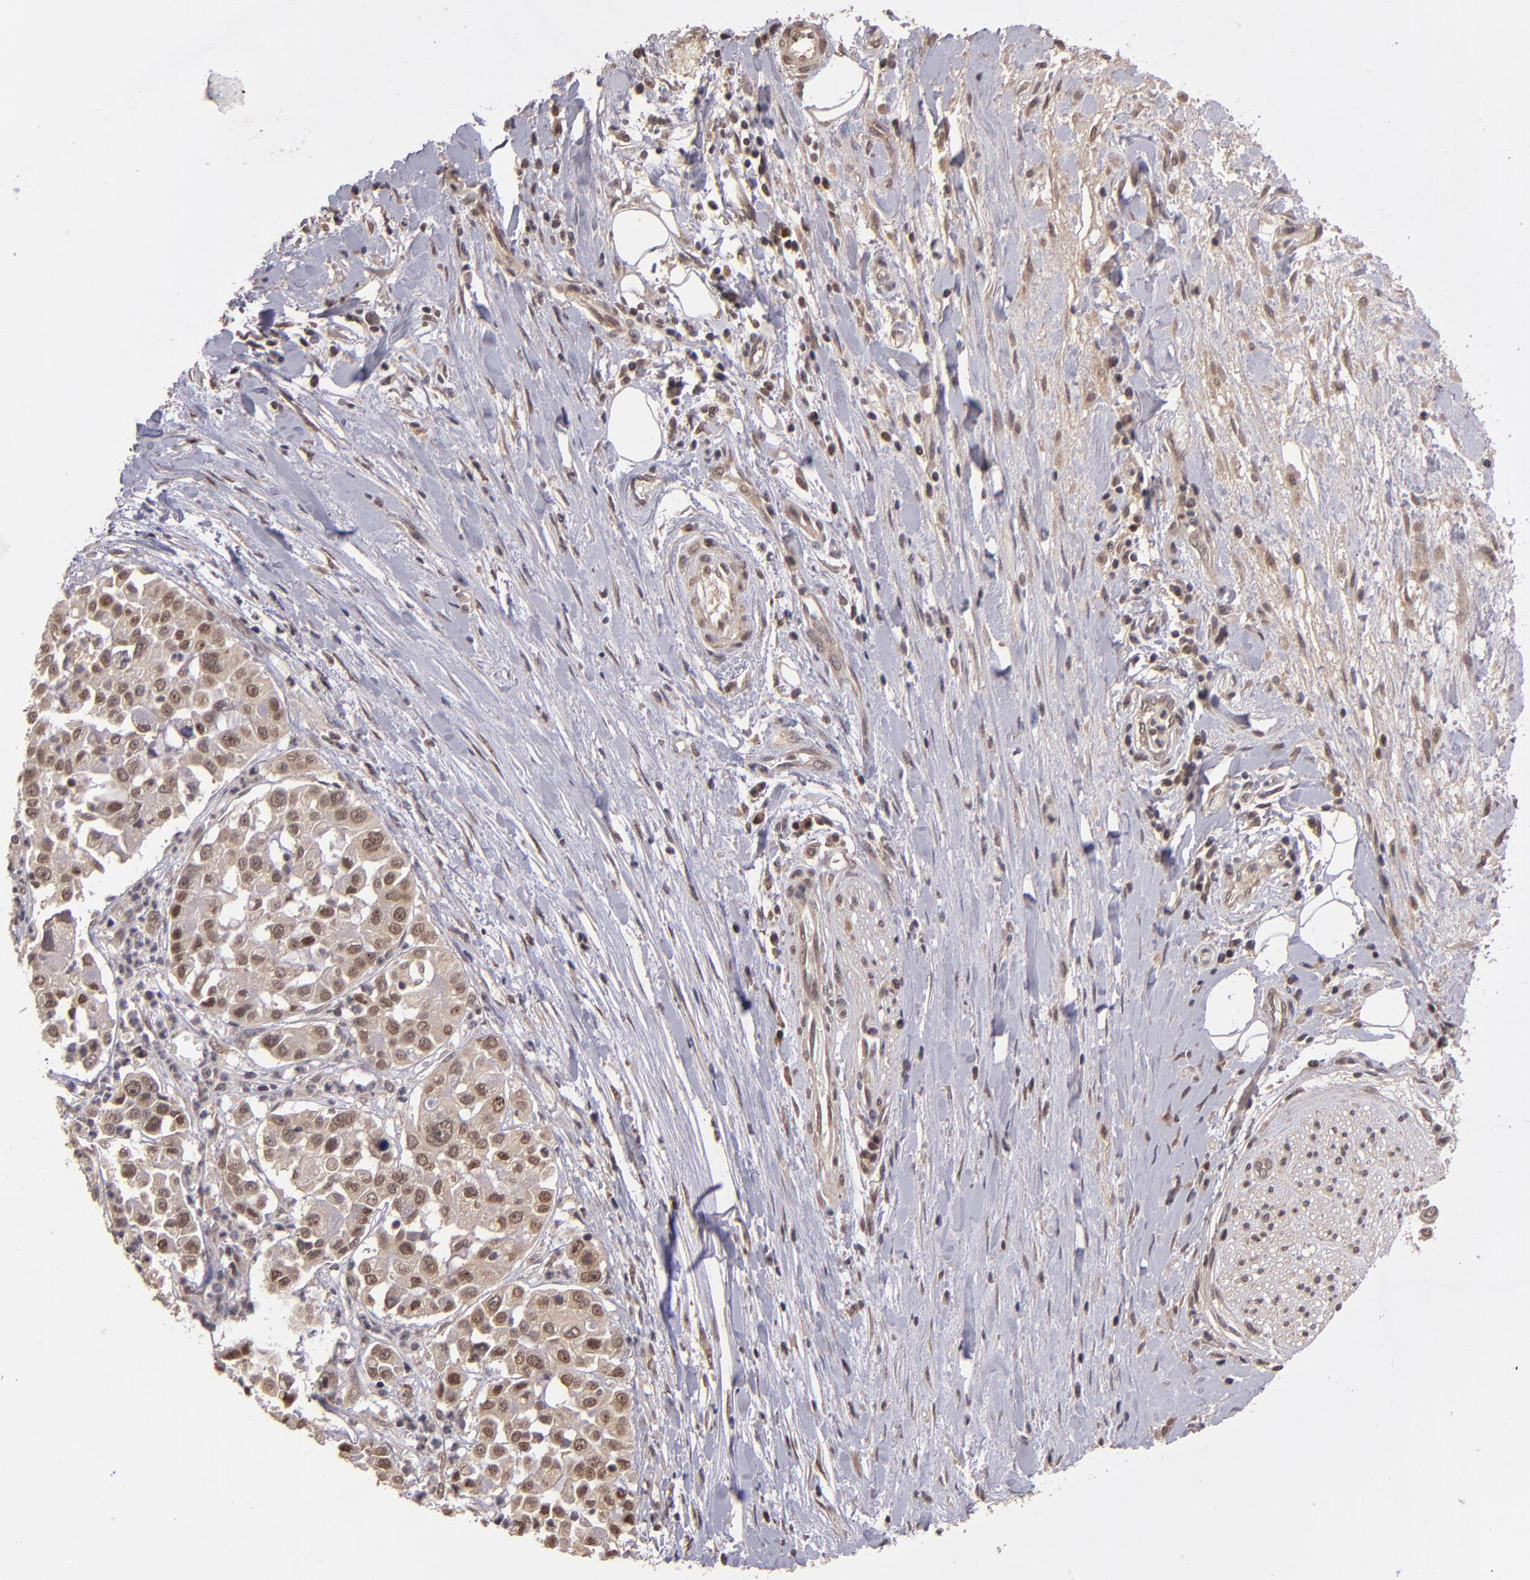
{"staining": {"intensity": "moderate", "quantity": ">75%", "location": "nuclear"}, "tissue": "pancreatic cancer", "cell_type": "Tumor cells", "image_type": "cancer", "snomed": [{"axis": "morphology", "description": "Adenocarcinoma, NOS"}, {"axis": "topography", "description": "Pancreas"}], "caption": "The immunohistochemical stain labels moderate nuclear staining in tumor cells of pancreatic adenocarcinoma tissue.", "gene": "ABHD12B", "patient": {"sex": "female", "age": 52}}